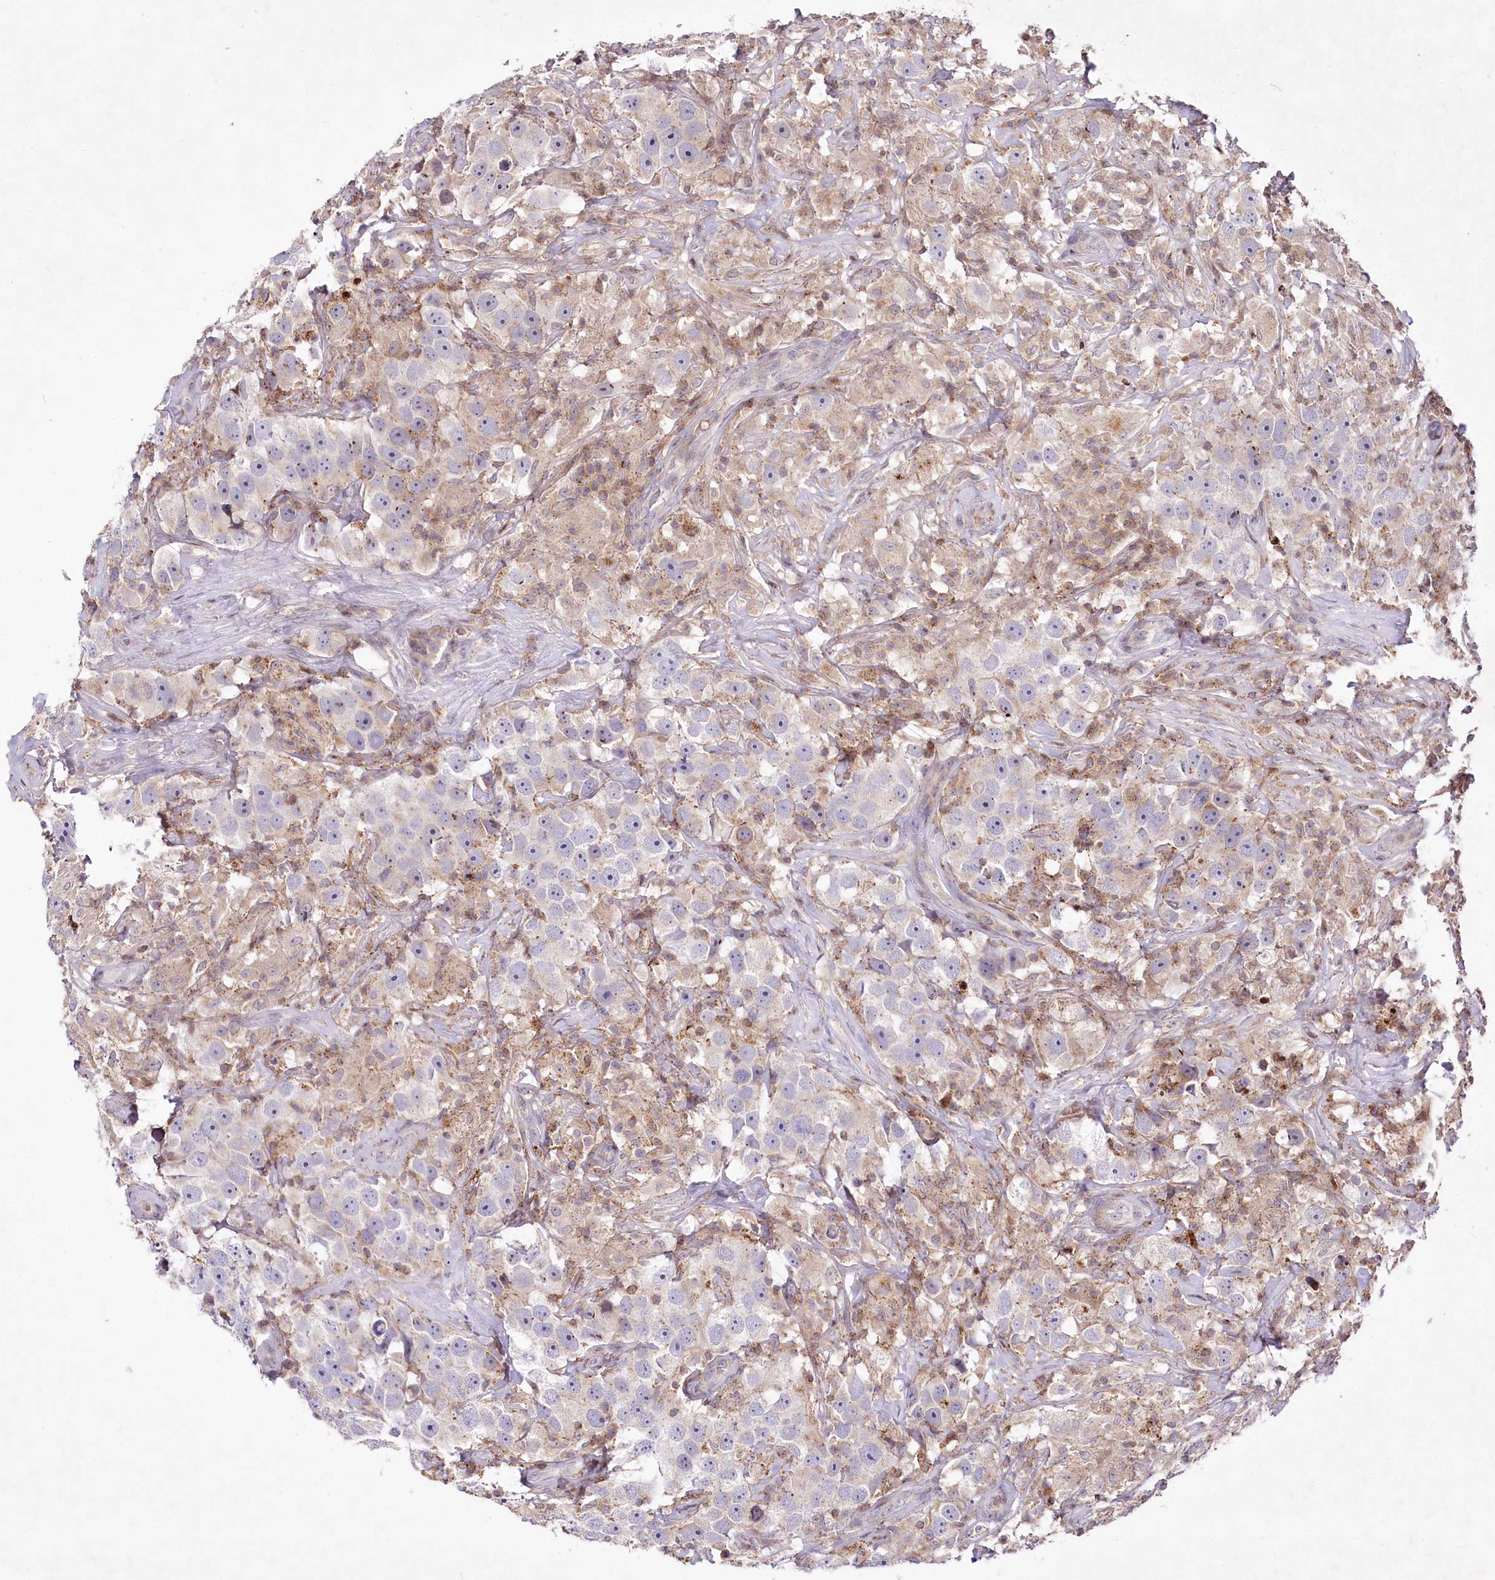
{"staining": {"intensity": "negative", "quantity": "none", "location": "none"}, "tissue": "testis cancer", "cell_type": "Tumor cells", "image_type": "cancer", "snomed": [{"axis": "morphology", "description": "Seminoma, NOS"}, {"axis": "topography", "description": "Testis"}], "caption": "This is a image of immunohistochemistry staining of testis seminoma, which shows no positivity in tumor cells.", "gene": "ZFYVE27", "patient": {"sex": "male", "age": 49}}